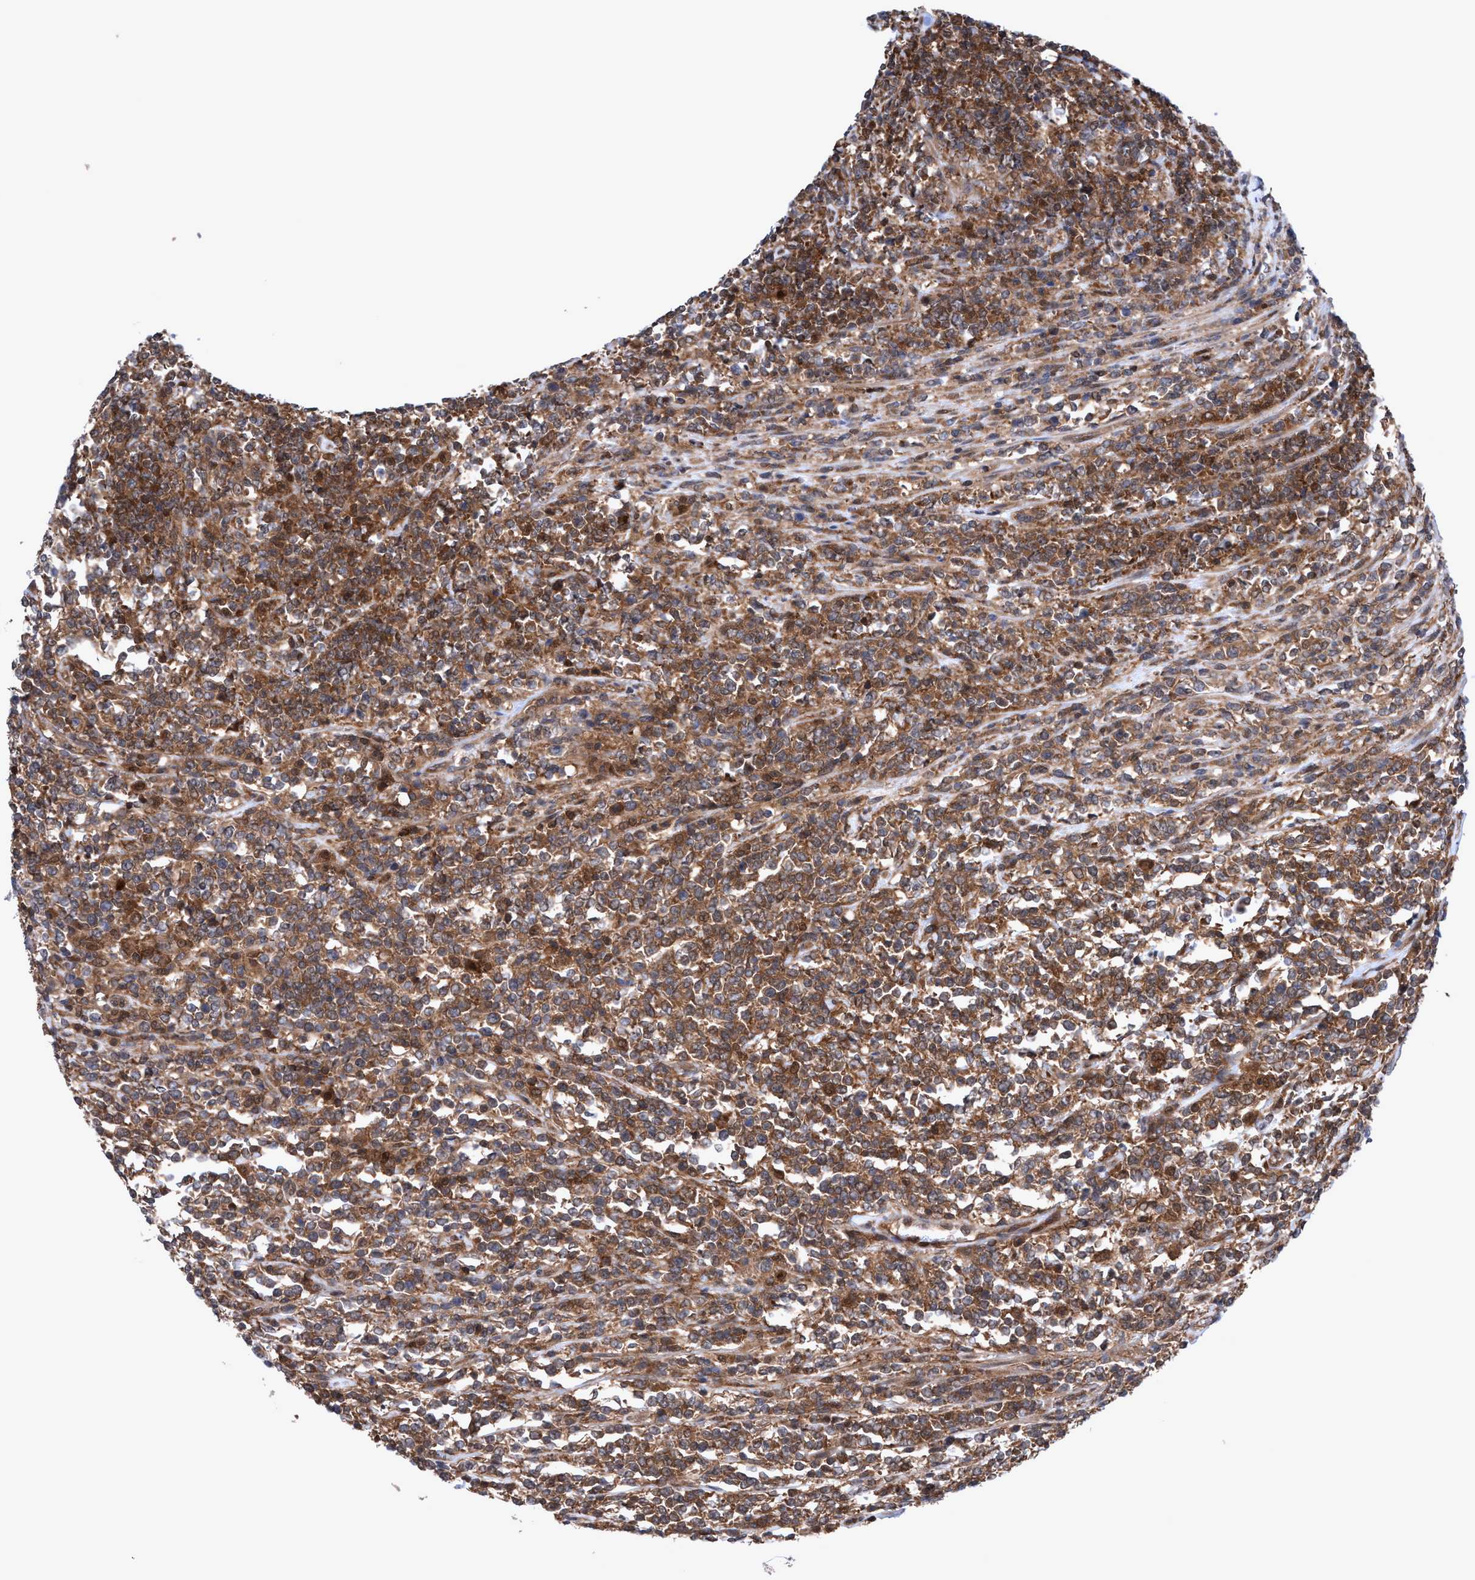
{"staining": {"intensity": "moderate", "quantity": "25%-75%", "location": "cytoplasmic/membranous"}, "tissue": "lymphoma", "cell_type": "Tumor cells", "image_type": "cancer", "snomed": [{"axis": "morphology", "description": "Malignant lymphoma, non-Hodgkin's type, High grade"}, {"axis": "topography", "description": "Soft tissue"}], "caption": "The histopathology image reveals a brown stain indicating the presence of a protein in the cytoplasmic/membranous of tumor cells in lymphoma.", "gene": "GLOD4", "patient": {"sex": "male", "age": 18}}